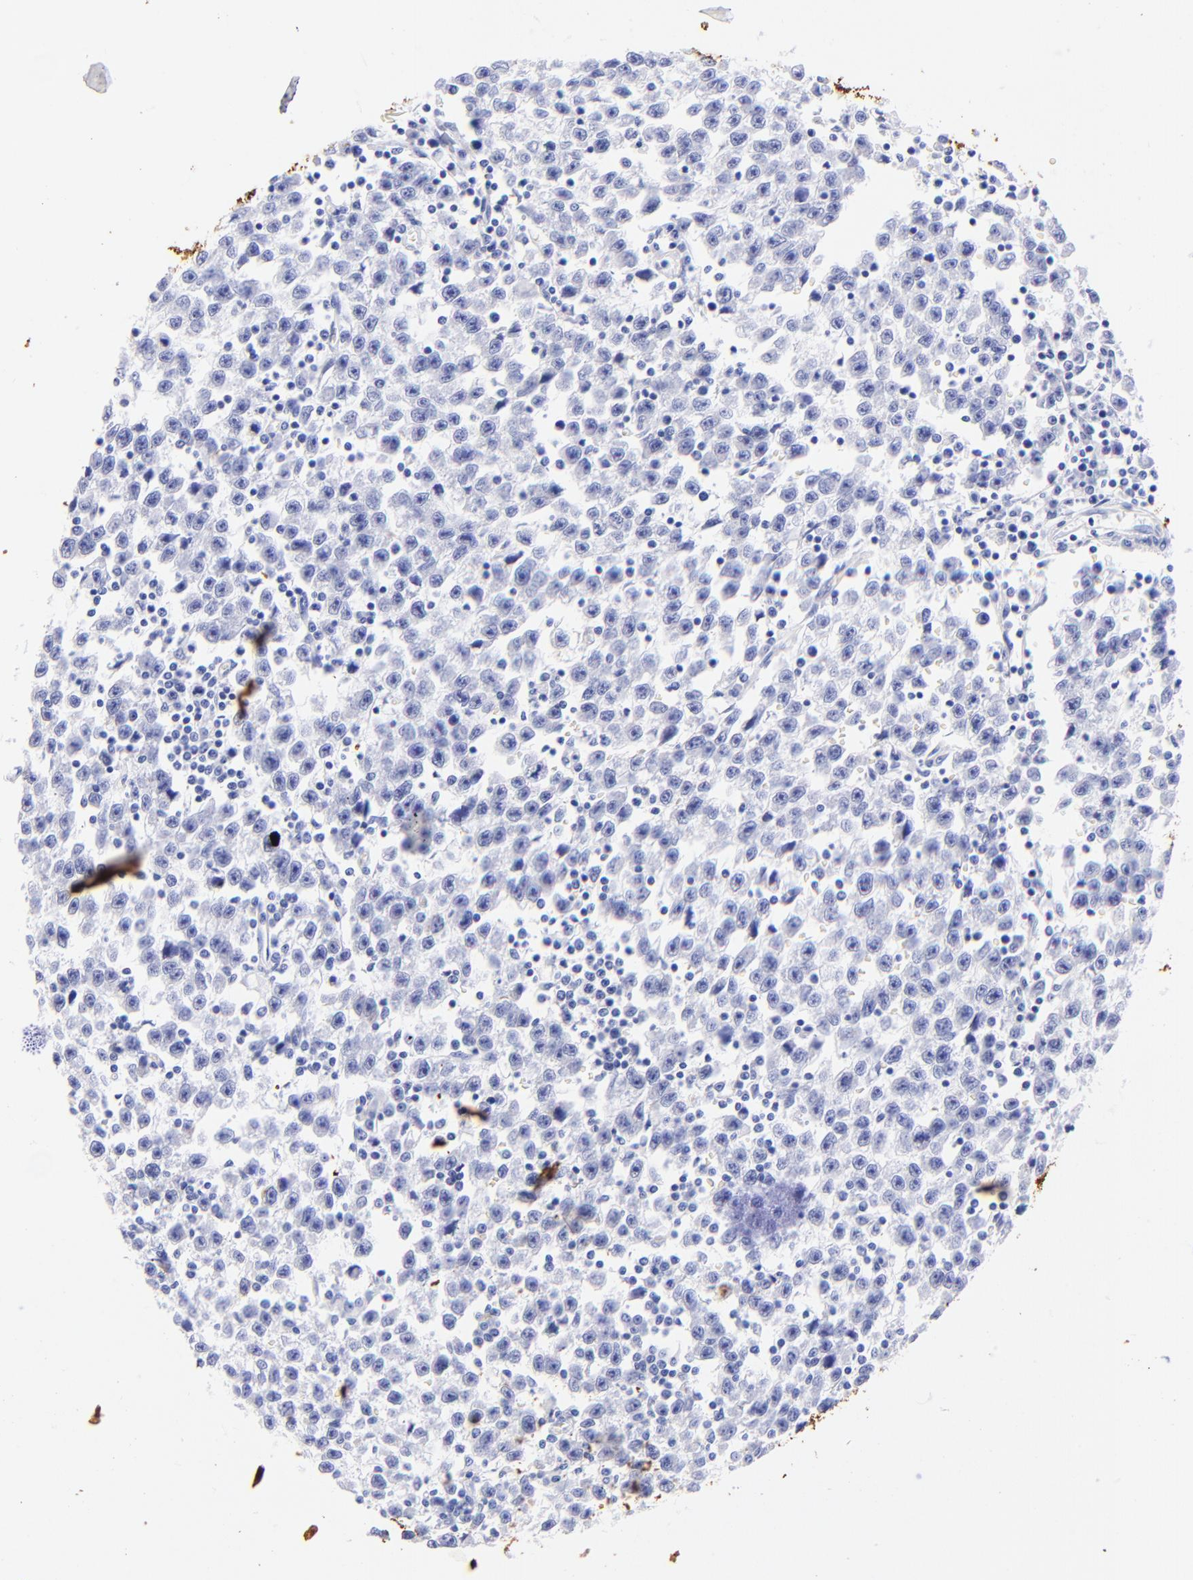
{"staining": {"intensity": "negative", "quantity": "none", "location": "none"}, "tissue": "testis cancer", "cell_type": "Tumor cells", "image_type": "cancer", "snomed": [{"axis": "morphology", "description": "Seminoma, NOS"}, {"axis": "topography", "description": "Testis"}], "caption": "Testis cancer (seminoma) was stained to show a protein in brown. There is no significant positivity in tumor cells.", "gene": "KRT19", "patient": {"sex": "male", "age": 35}}